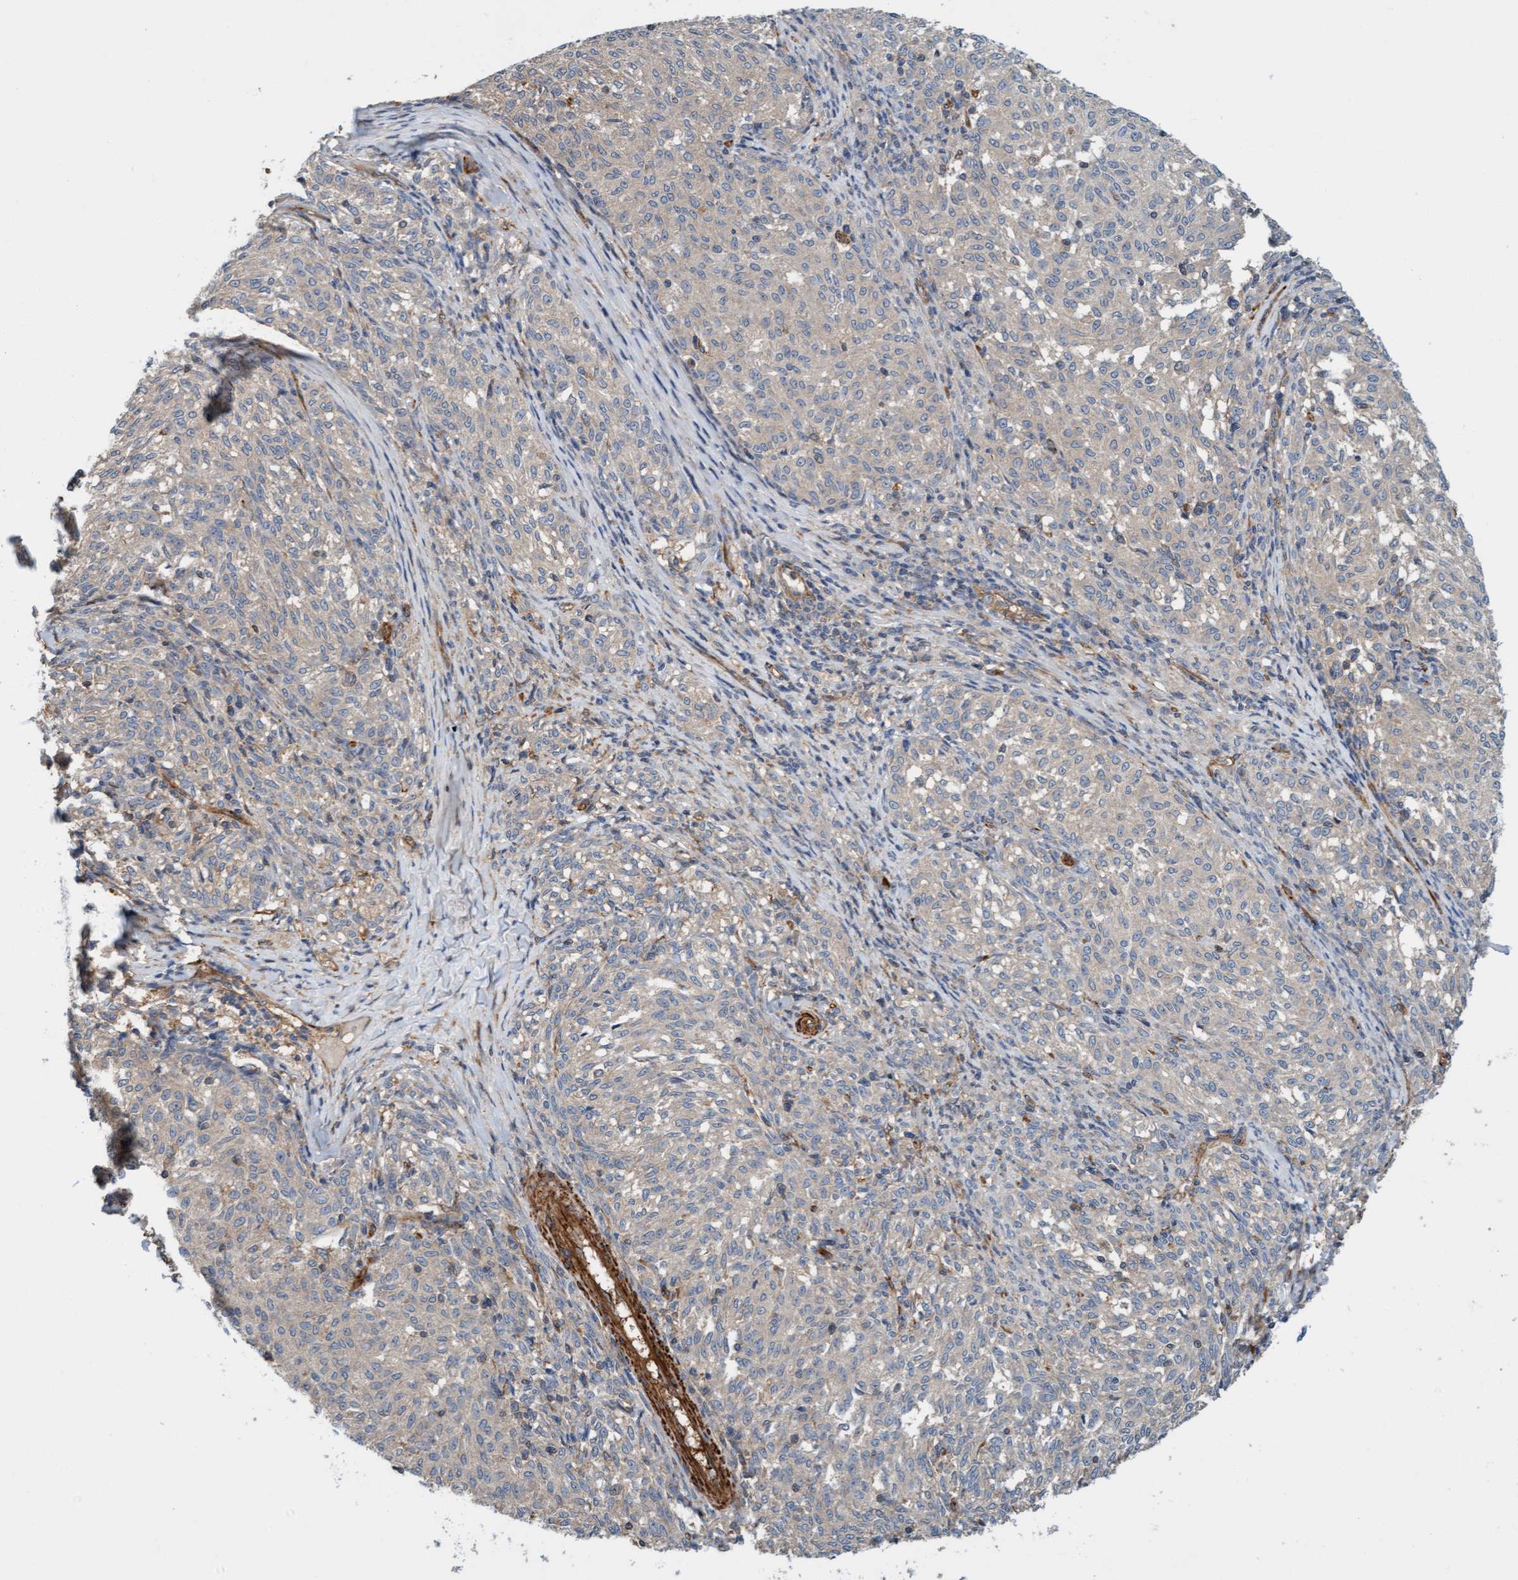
{"staining": {"intensity": "negative", "quantity": "none", "location": "none"}, "tissue": "melanoma", "cell_type": "Tumor cells", "image_type": "cancer", "snomed": [{"axis": "morphology", "description": "Malignant melanoma, NOS"}, {"axis": "topography", "description": "Skin"}], "caption": "Tumor cells show no significant expression in malignant melanoma.", "gene": "FMNL3", "patient": {"sex": "female", "age": 72}}